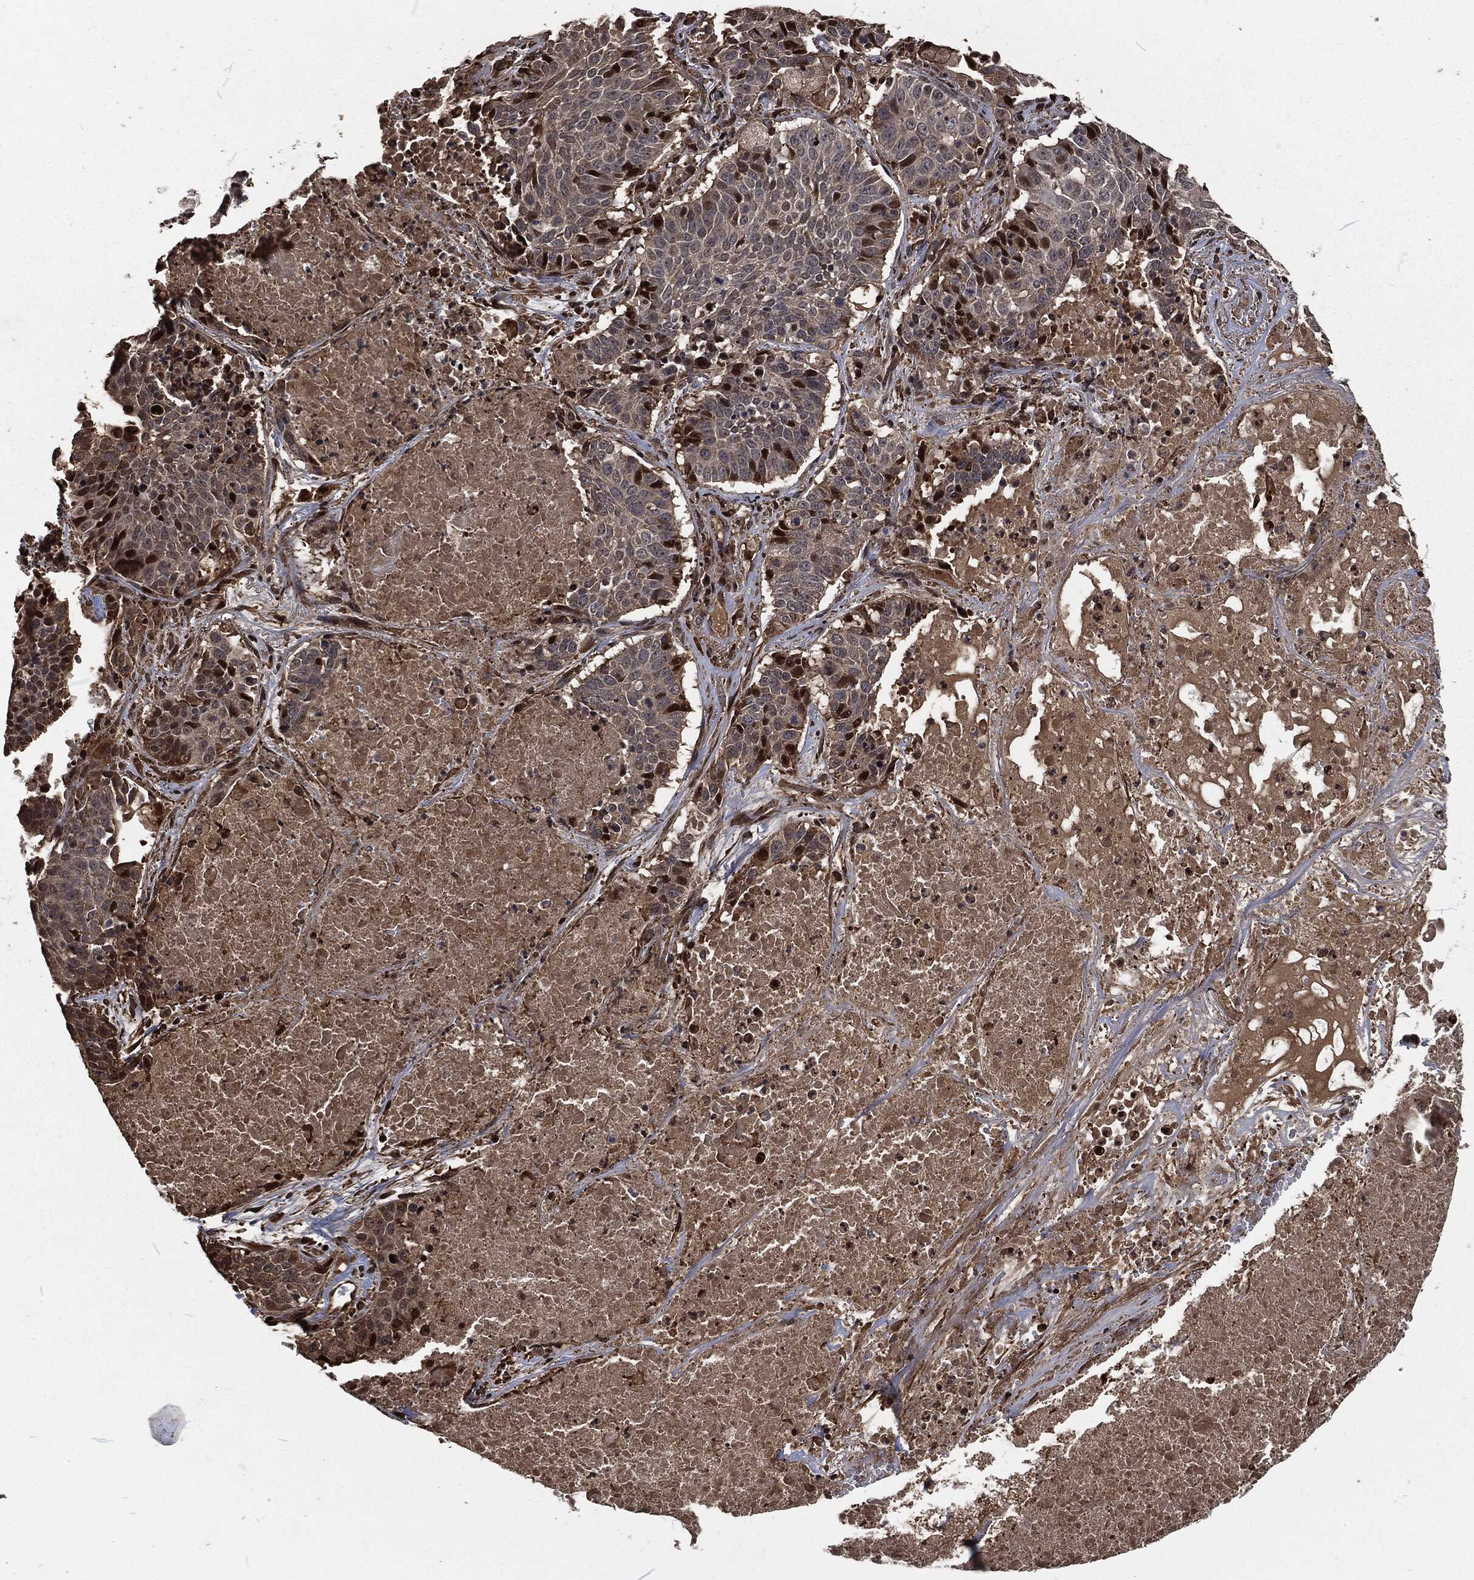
{"staining": {"intensity": "strong", "quantity": "<25%", "location": "nuclear"}, "tissue": "lung cancer", "cell_type": "Tumor cells", "image_type": "cancer", "snomed": [{"axis": "morphology", "description": "Squamous cell carcinoma, NOS"}, {"axis": "topography", "description": "Lung"}], "caption": "Immunohistochemistry (IHC) staining of squamous cell carcinoma (lung), which demonstrates medium levels of strong nuclear positivity in about <25% of tumor cells indicating strong nuclear protein staining. The staining was performed using DAB (brown) for protein detection and nuclei were counterstained in hematoxylin (blue).", "gene": "SNAI1", "patient": {"sex": "male", "age": 64}}